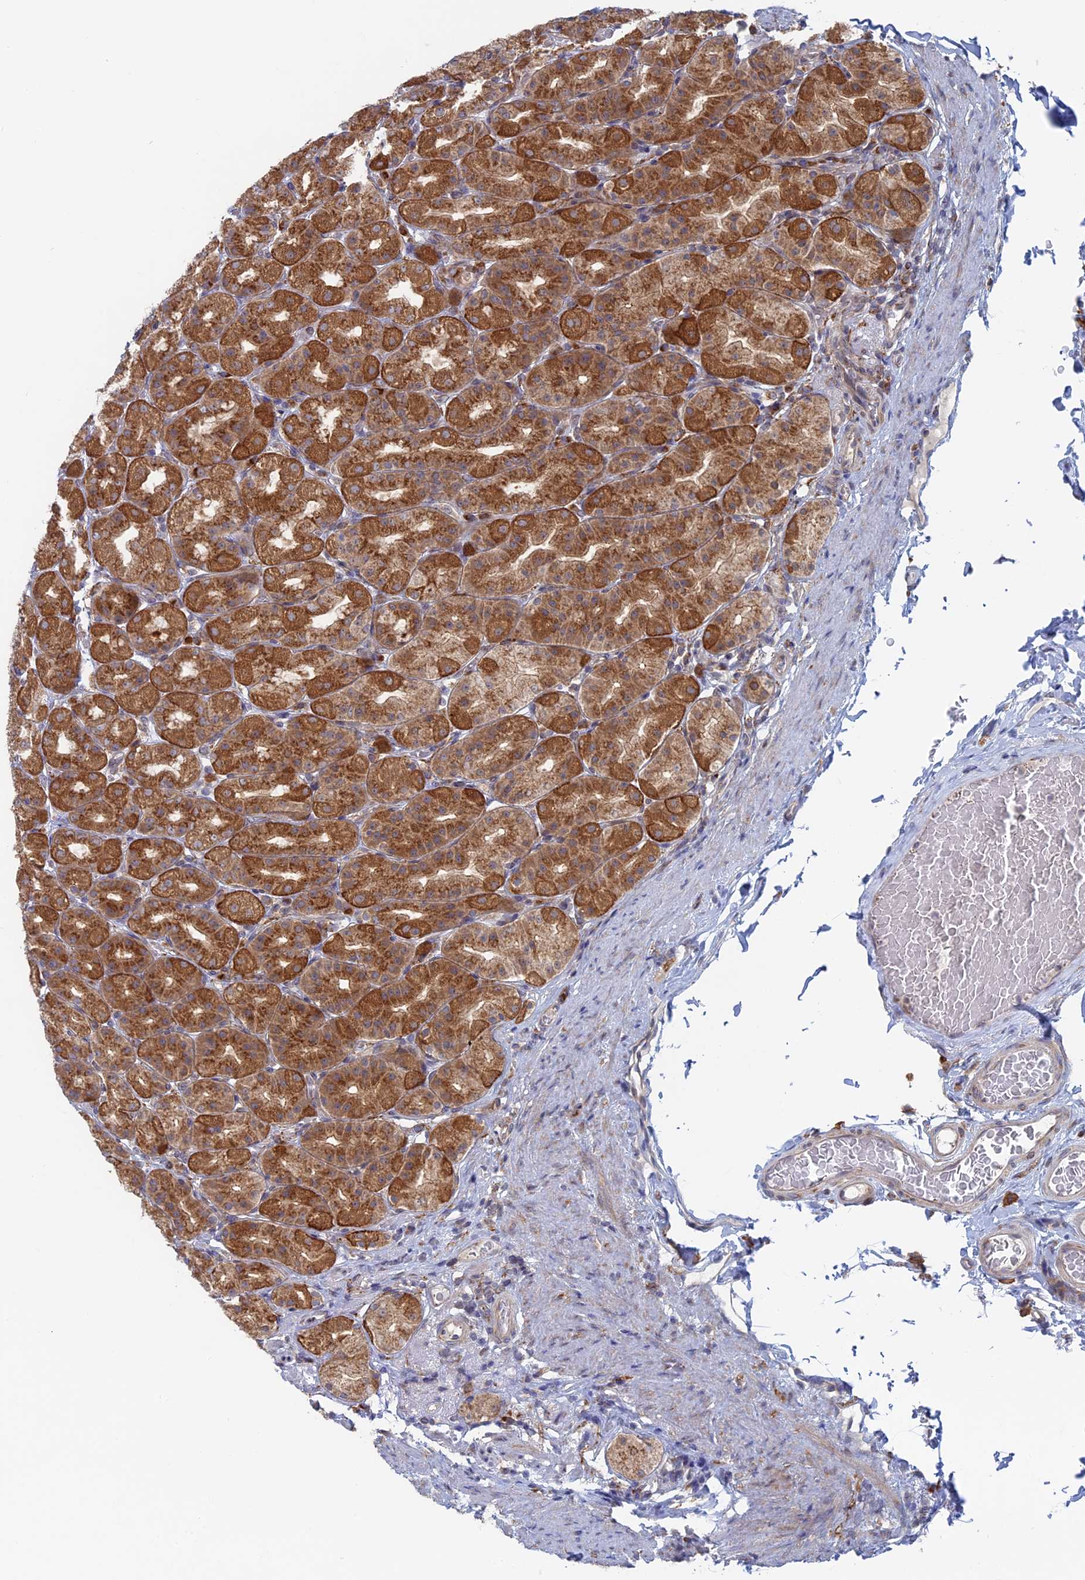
{"staining": {"intensity": "strong", "quantity": ">75%", "location": "cytoplasmic/membranous"}, "tissue": "stomach", "cell_type": "Glandular cells", "image_type": "normal", "snomed": [{"axis": "morphology", "description": "Normal tissue, NOS"}, {"axis": "topography", "description": "Stomach, upper"}], "caption": "Glandular cells show high levels of strong cytoplasmic/membranous expression in approximately >75% of cells in benign stomach.", "gene": "TBC1D30", "patient": {"sex": "male", "age": 68}}